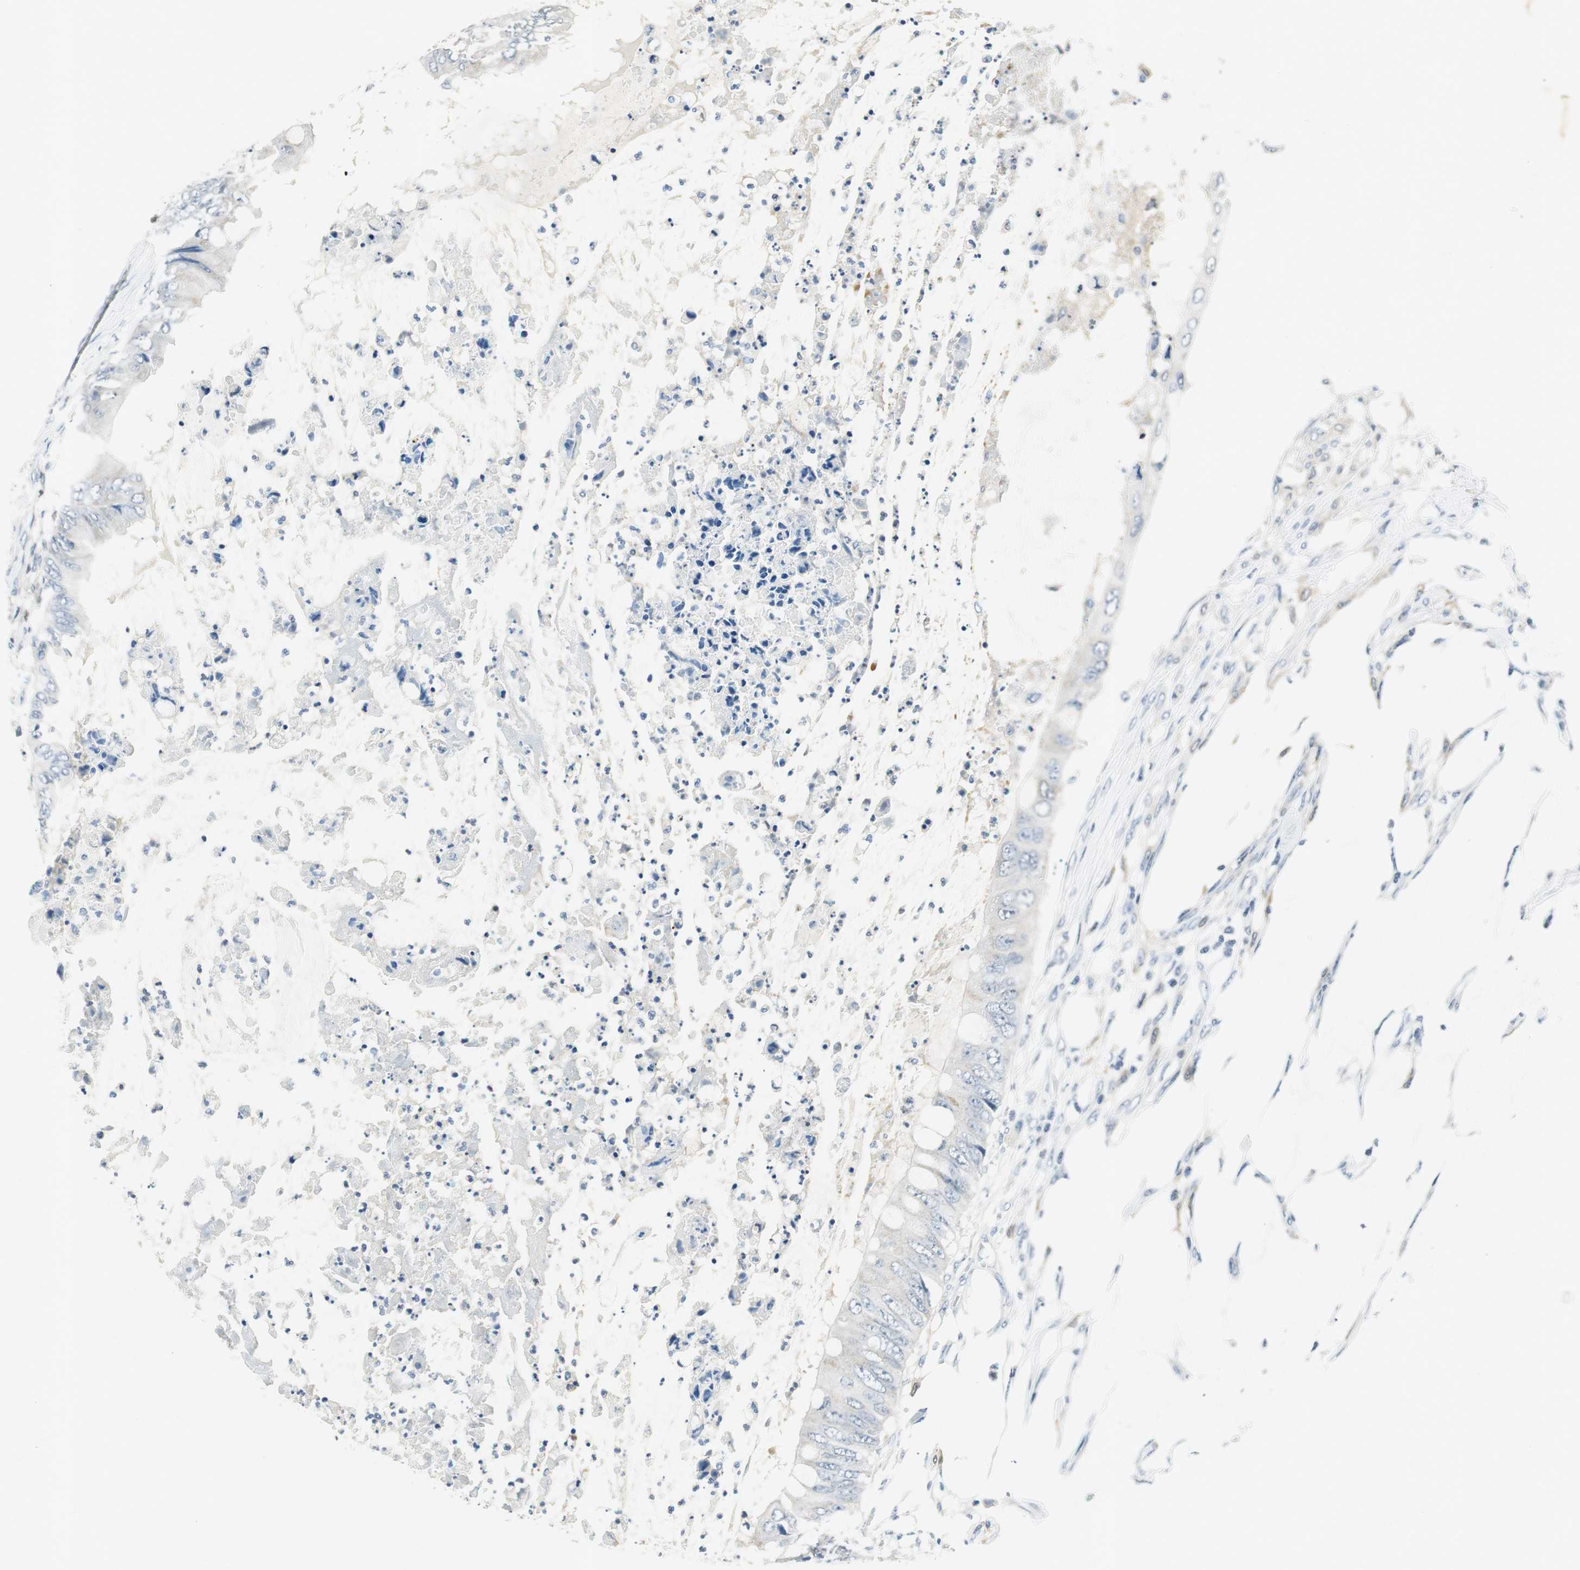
{"staining": {"intensity": "negative", "quantity": "none", "location": "none"}, "tissue": "colorectal cancer", "cell_type": "Tumor cells", "image_type": "cancer", "snomed": [{"axis": "morphology", "description": "Normal tissue, NOS"}, {"axis": "morphology", "description": "Adenocarcinoma, NOS"}, {"axis": "topography", "description": "Rectum"}, {"axis": "topography", "description": "Peripheral nerve tissue"}], "caption": "DAB immunohistochemical staining of human colorectal cancer reveals no significant positivity in tumor cells.", "gene": "ME1", "patient": {"sex": "female", "age": 77}}